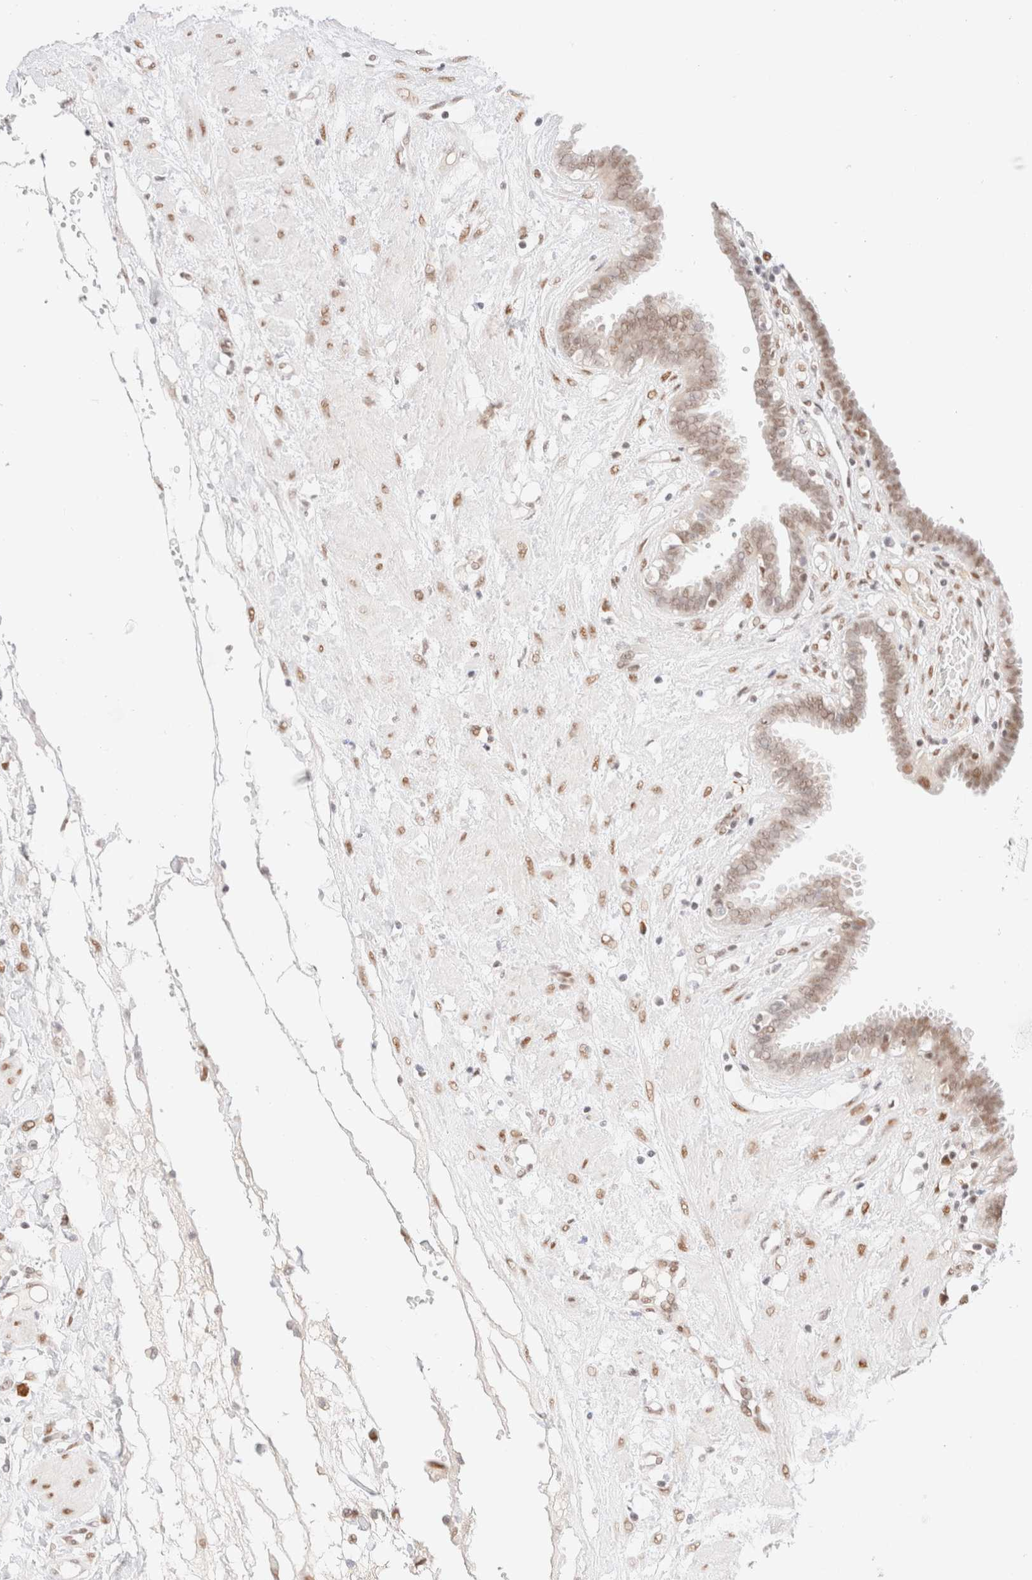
{"staining": {"intensity": "moderate", "quantity": ">75%", "location": "nuclear"}, "tissue": "fallopian tube", "cell_type": "Glandular cells", "image_type": "normal", "snomed": [{"axis": "morphology", "description": "Normal tissue, NOS"}, {"axis": "topography", "description": "Fallopian tube"}, {"axis": "topography", "description": "Placenta"}], "caption": "Brown immunohistochemical staining in benign fallopian tube displays moderate nuclear staining in approximately >75% of glandular cells.", "gene": "CIC", "patient": {"sex": "female", "age": 32}}